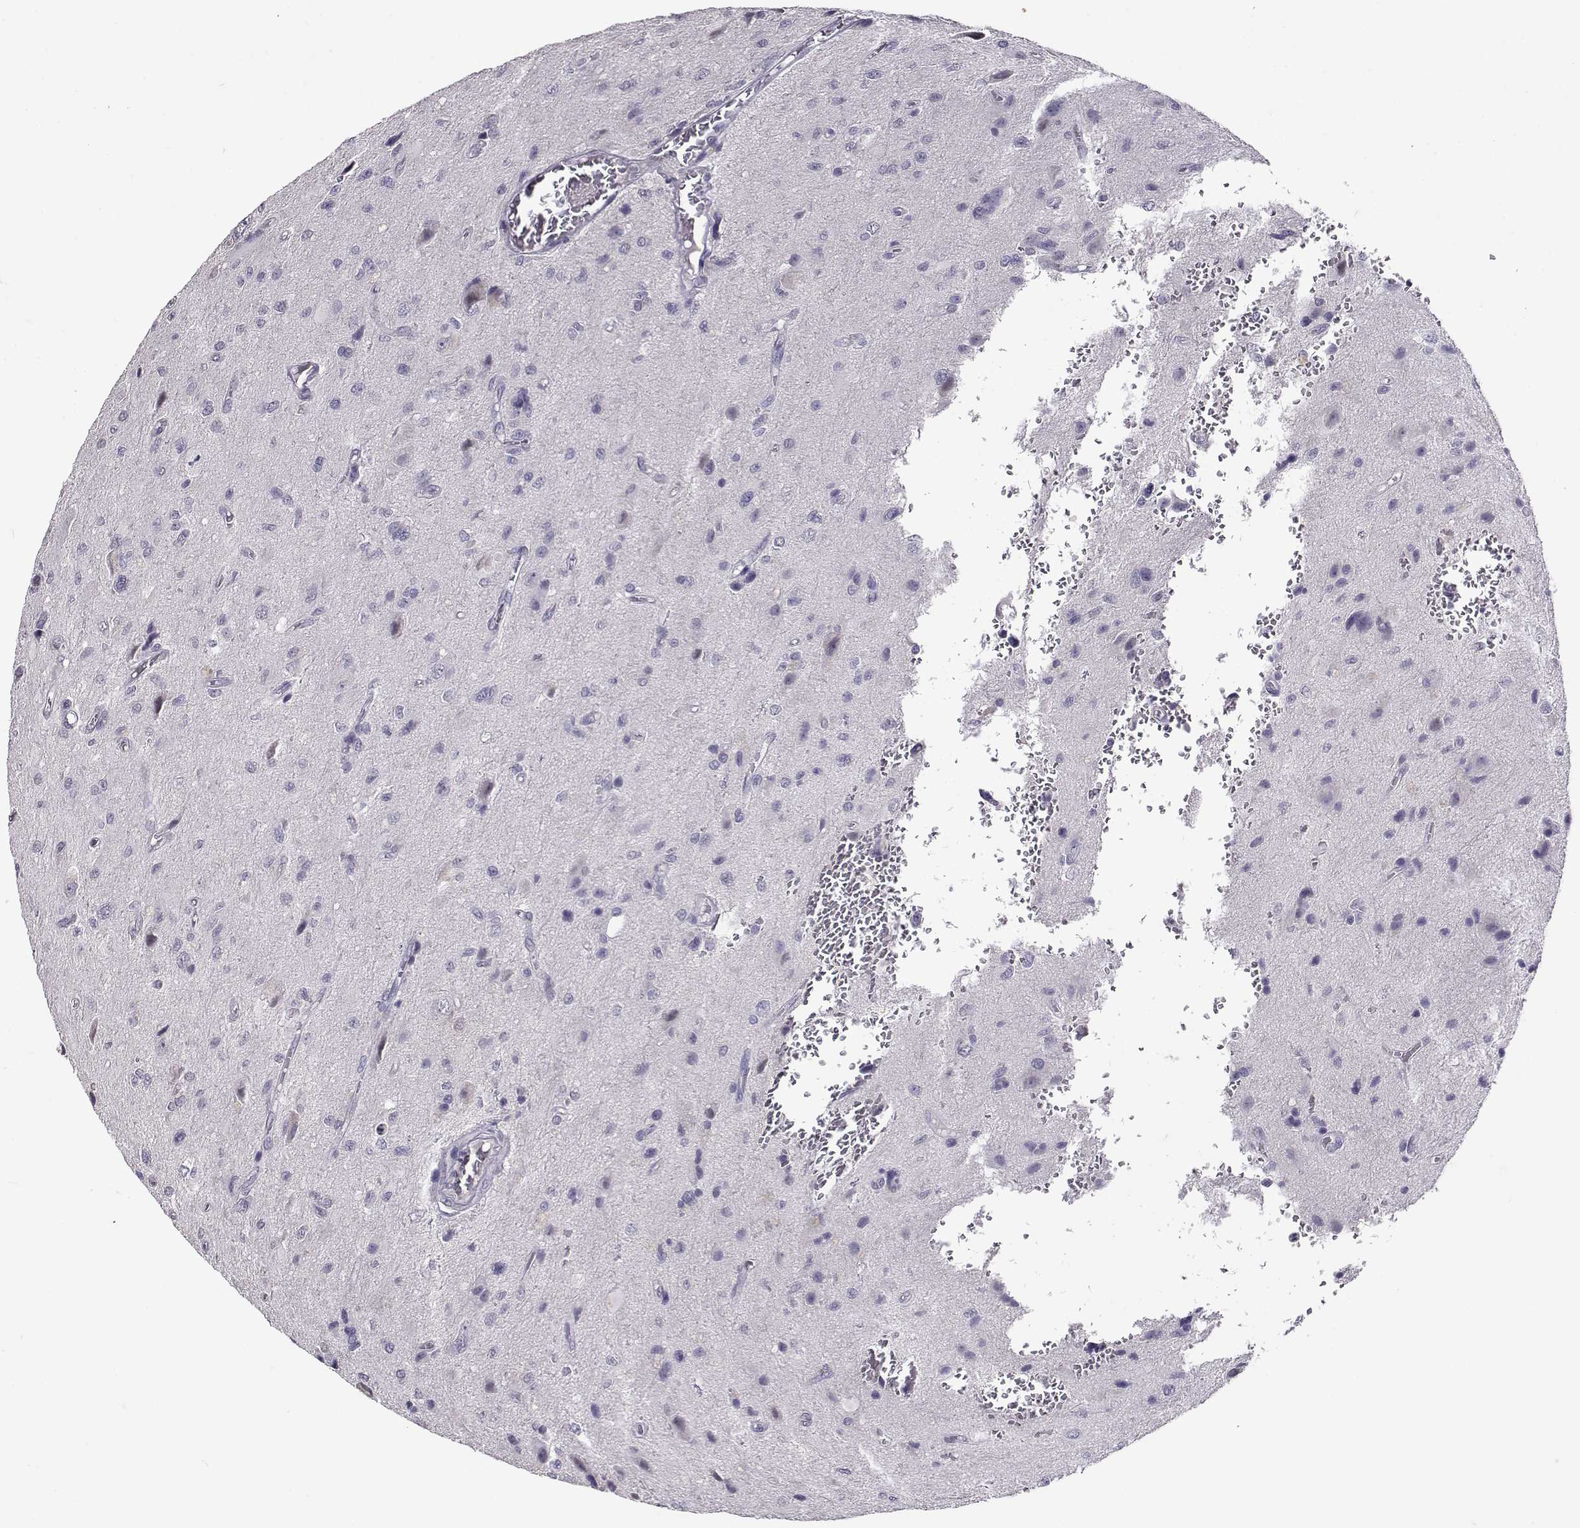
{"staining": {"intensity": "negative", "quantity": "none", "location": "none"}, "tissue": "glioma", "cell_type": "Tumor cells", "image_type": "cancer", "snomed": [{"axis": "morphology", "description": "Glioma, malignant, NOS"}, {"axis": "morphology", "description": "Glioma, malignant, High grade"}, {"axis": "topography", "description": "Brain"}], "caption": "Human high-grade glioma (malignant) stained for a protein using immunohistochemistry (IHC) reveals no expression in tumor cells.", "gene": "RHOXF2", "patient": {"sex": "female", "age": 71}}